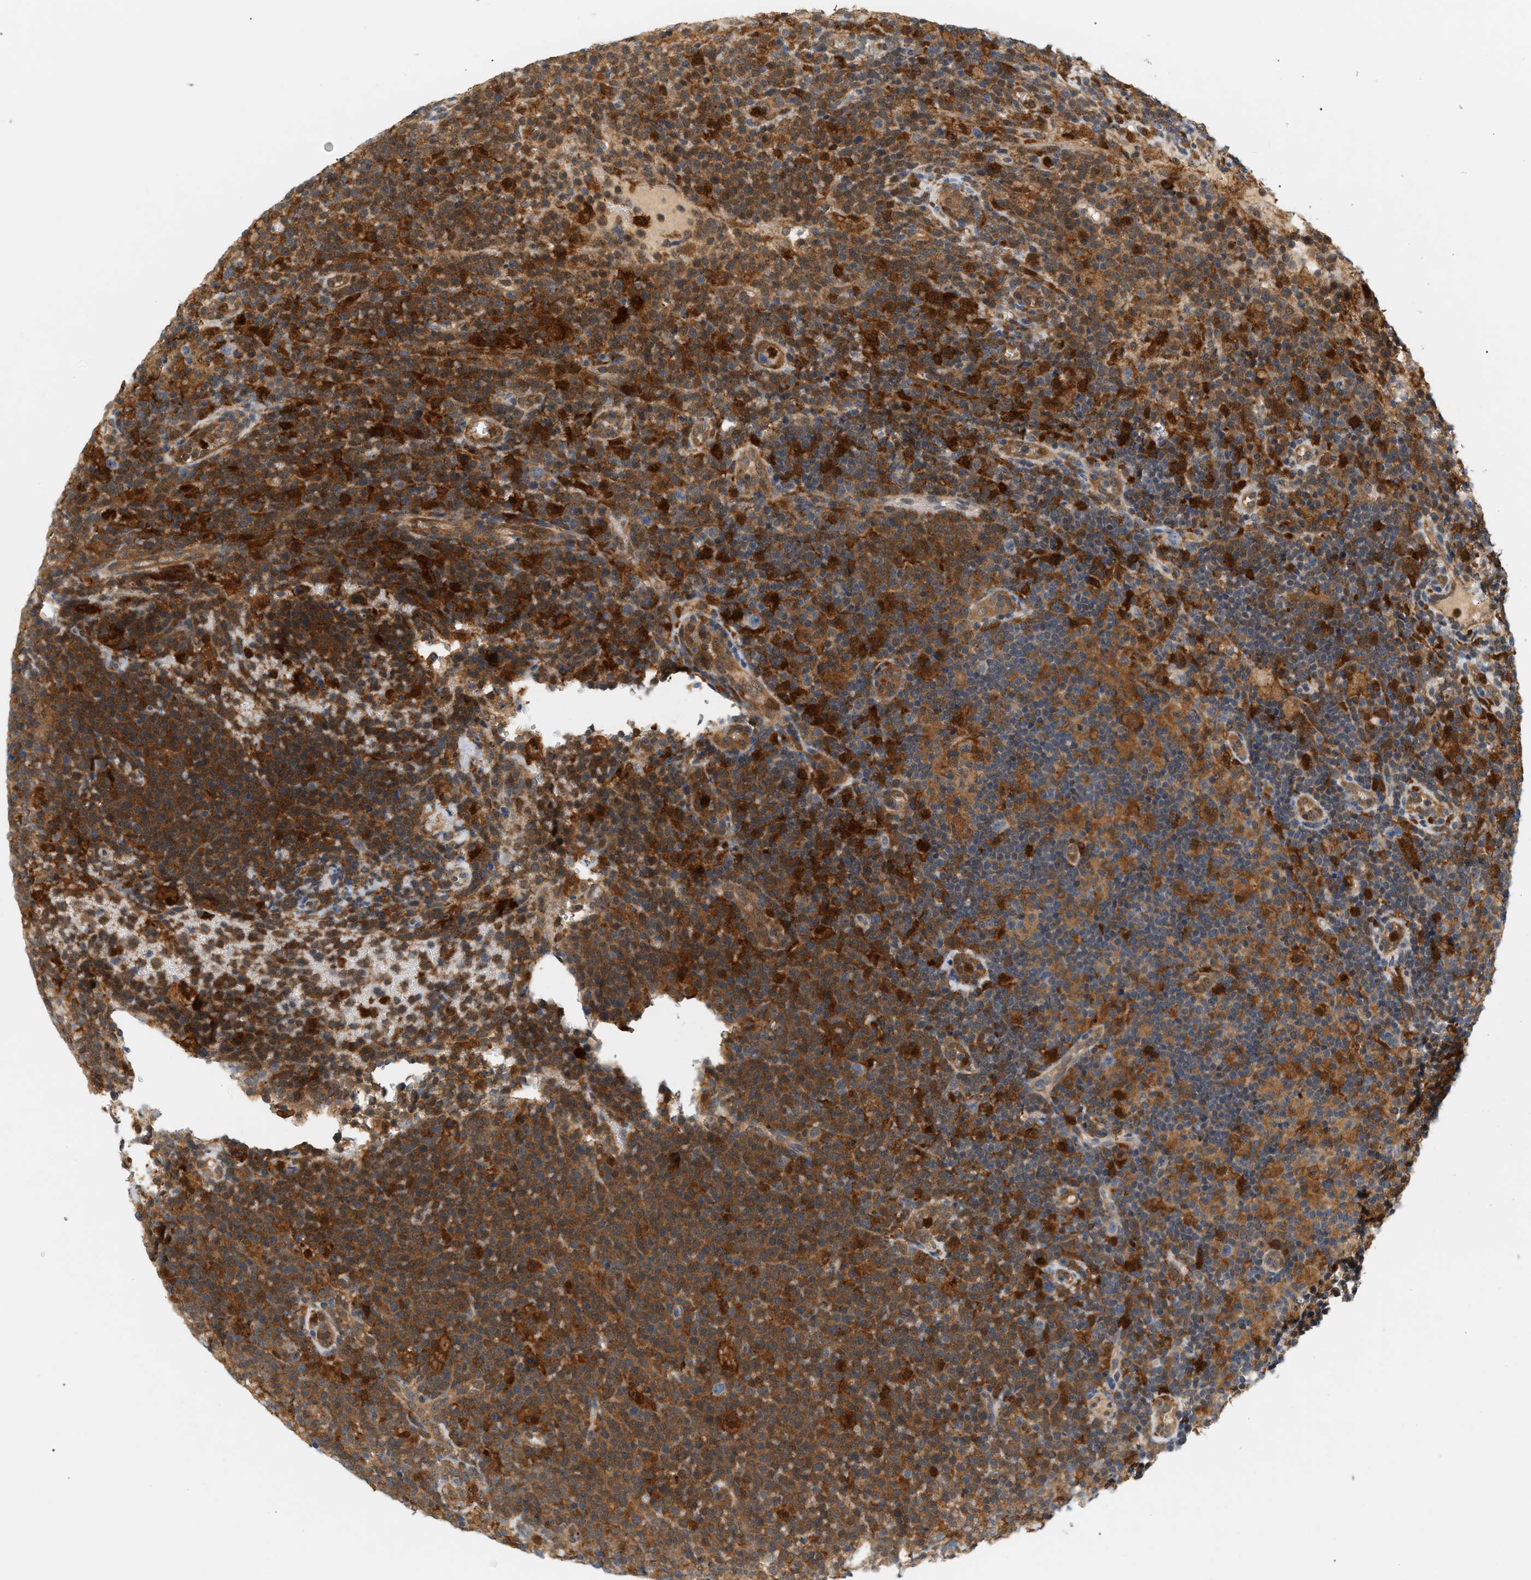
{"staining": {"intensity": "strong", "quantity": ">75%", "location": "cytoplasmic/membranous"}, "tissue": "lymphoma", "cell_type": "Tumor cells", "image_type": "cancer", "snomed": [{"axis": "morphology", "description": "Malignant lymphoma, non-Hodgkin's type, High grade"}, {"axis": "topography", "description": "Lymph node"}], "caption": "DAB (3,3'-diaminobenzidine) immunohistochemical staining of human lymphoma displays strong cytoplasmic/membranous protein expression in about >75% of tumor cells.", "gene": "PYCARD", "patient": {"sex": "male", "age": 61}}